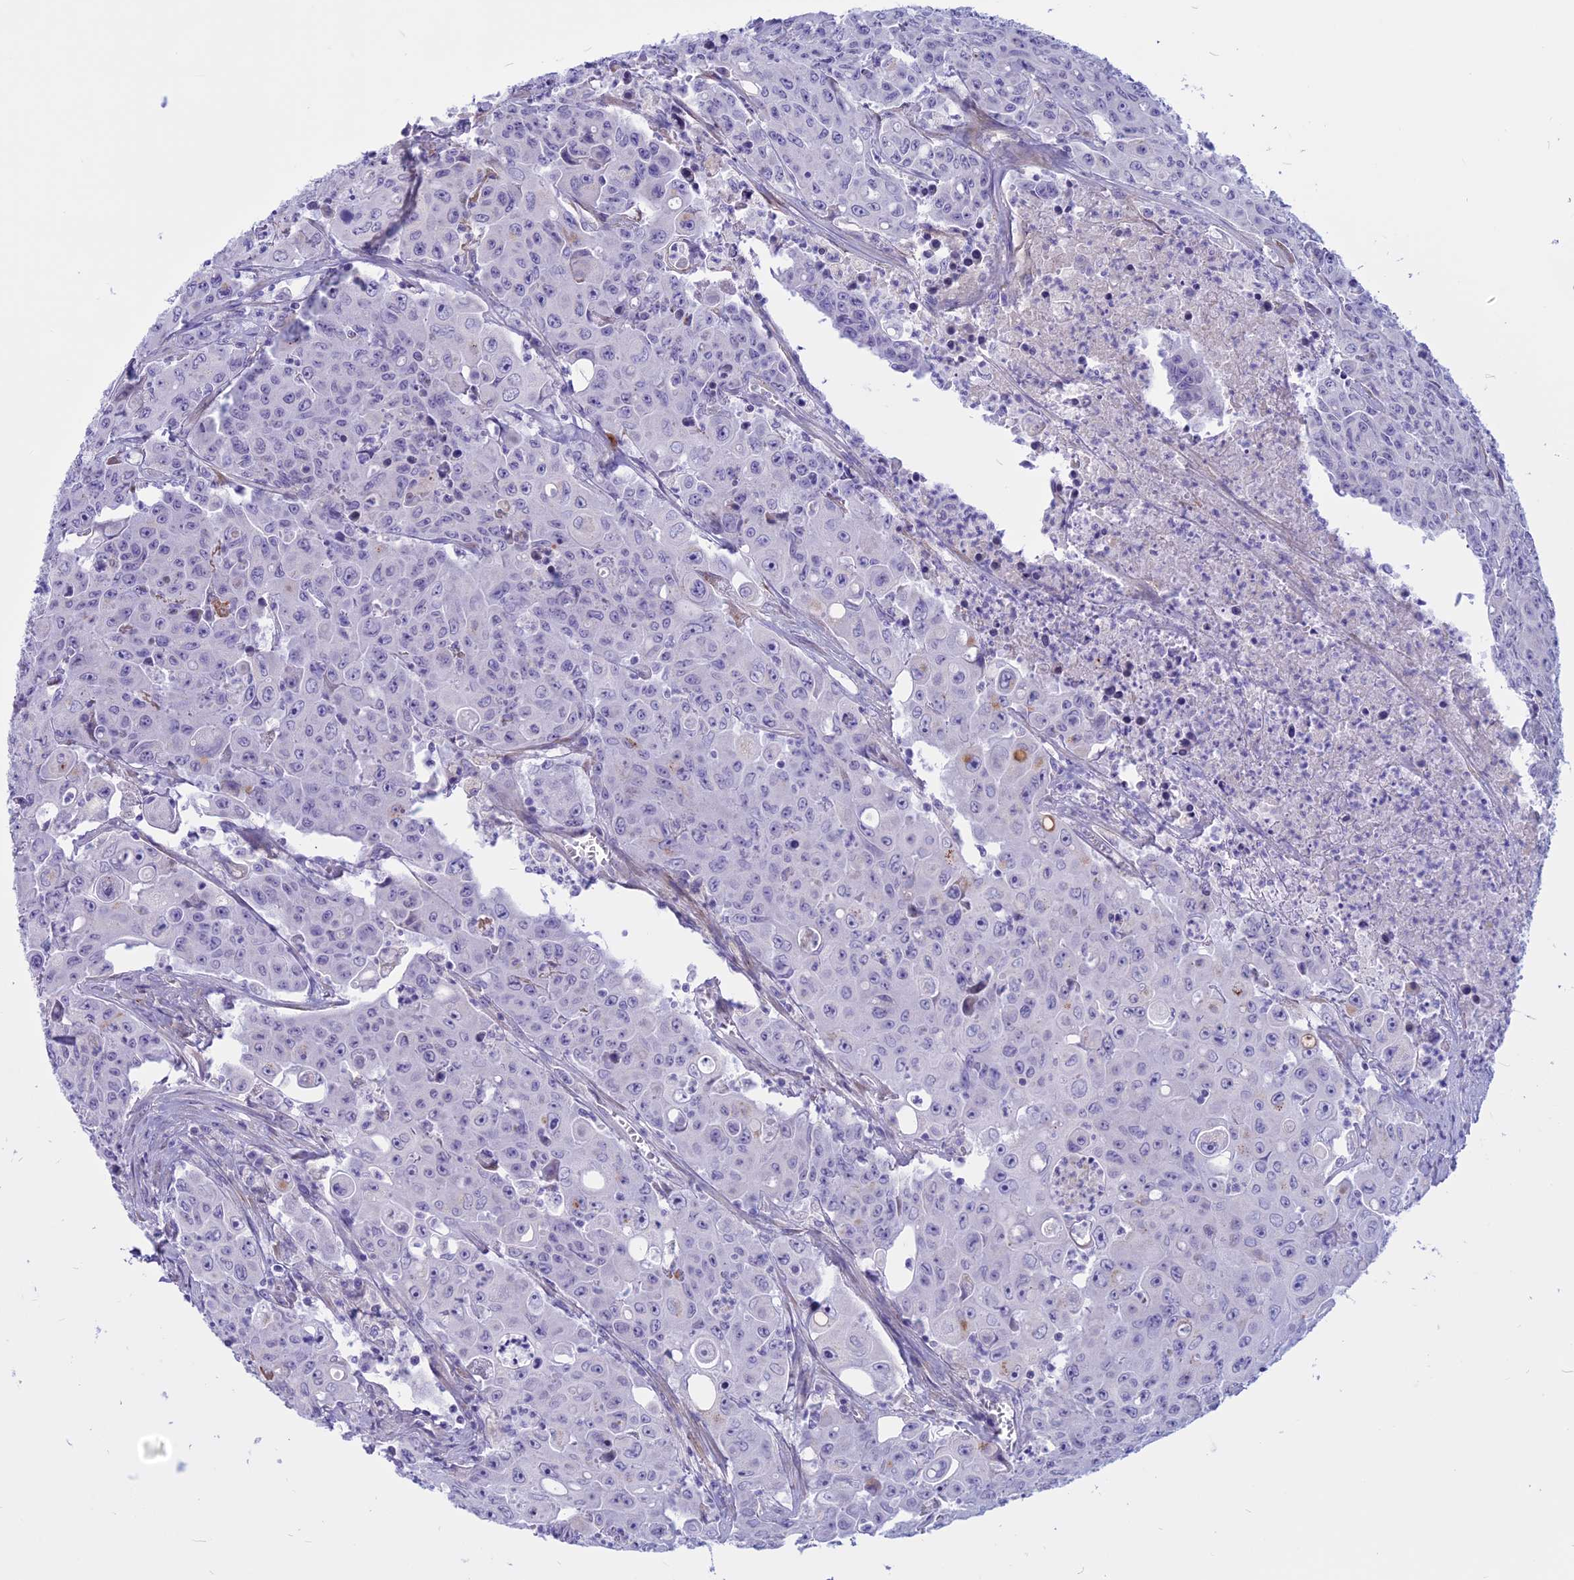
{"staining": {"intensity": "negative", "quantity": "none", "location": "none"}, "tissue": "colorectal cancer", "cell_type": "Tumor cells", "image_type": "cancer", "snomed": [{"axis": "morphology", "description": "Adenocarcinoma, NOS"}, {"axis": "topography", "description": "Colon"}], "caption": "The IHC micrograph has no significant expression in tumor cells of colorectal adenocarcinoma tissue.", "gene": "SPHKAP", "patient": {"sex": "male", "age": 51}}